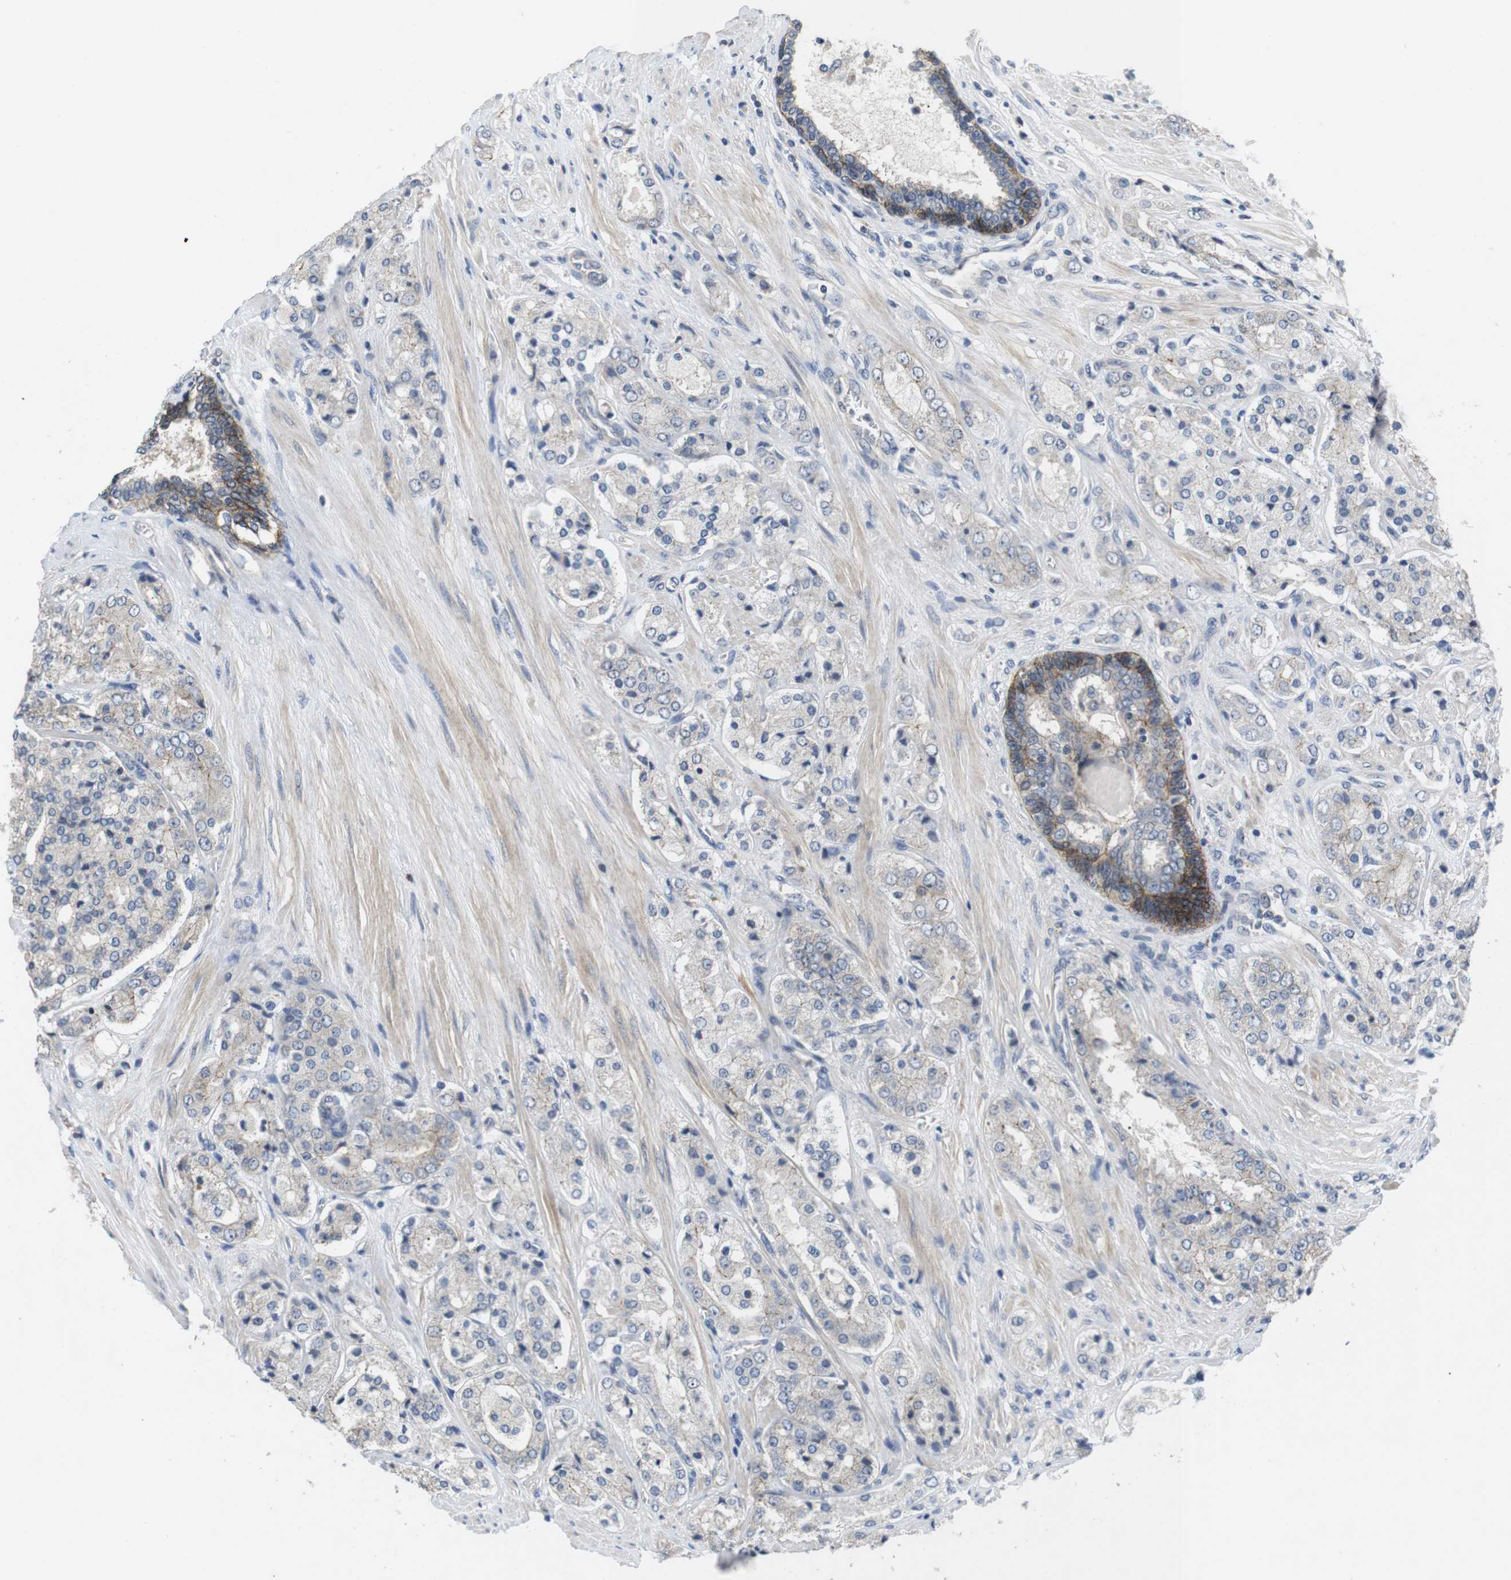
{"staining": {"intensity": "negative", "quantity": "none", "location": "none"}, "tissue": "prostate cancer", "cell_type": "Tumor cells", "image_type": "cancer", "snomed": [{"axis": "morphology", "description": "Adenocarcinoma, High grade"}, {"axis": "topography", "description": "Prostate"}], "caption": "Tumor cells show no significant protein positivity in prostate cancer (high-grade adenocarcinoma). (Brightfield microscopy of DAB immunohistochemistry (IHC) at high magnification).", "gene": "NECTIN1", "patient": {"sex": "male", "age": 65}}